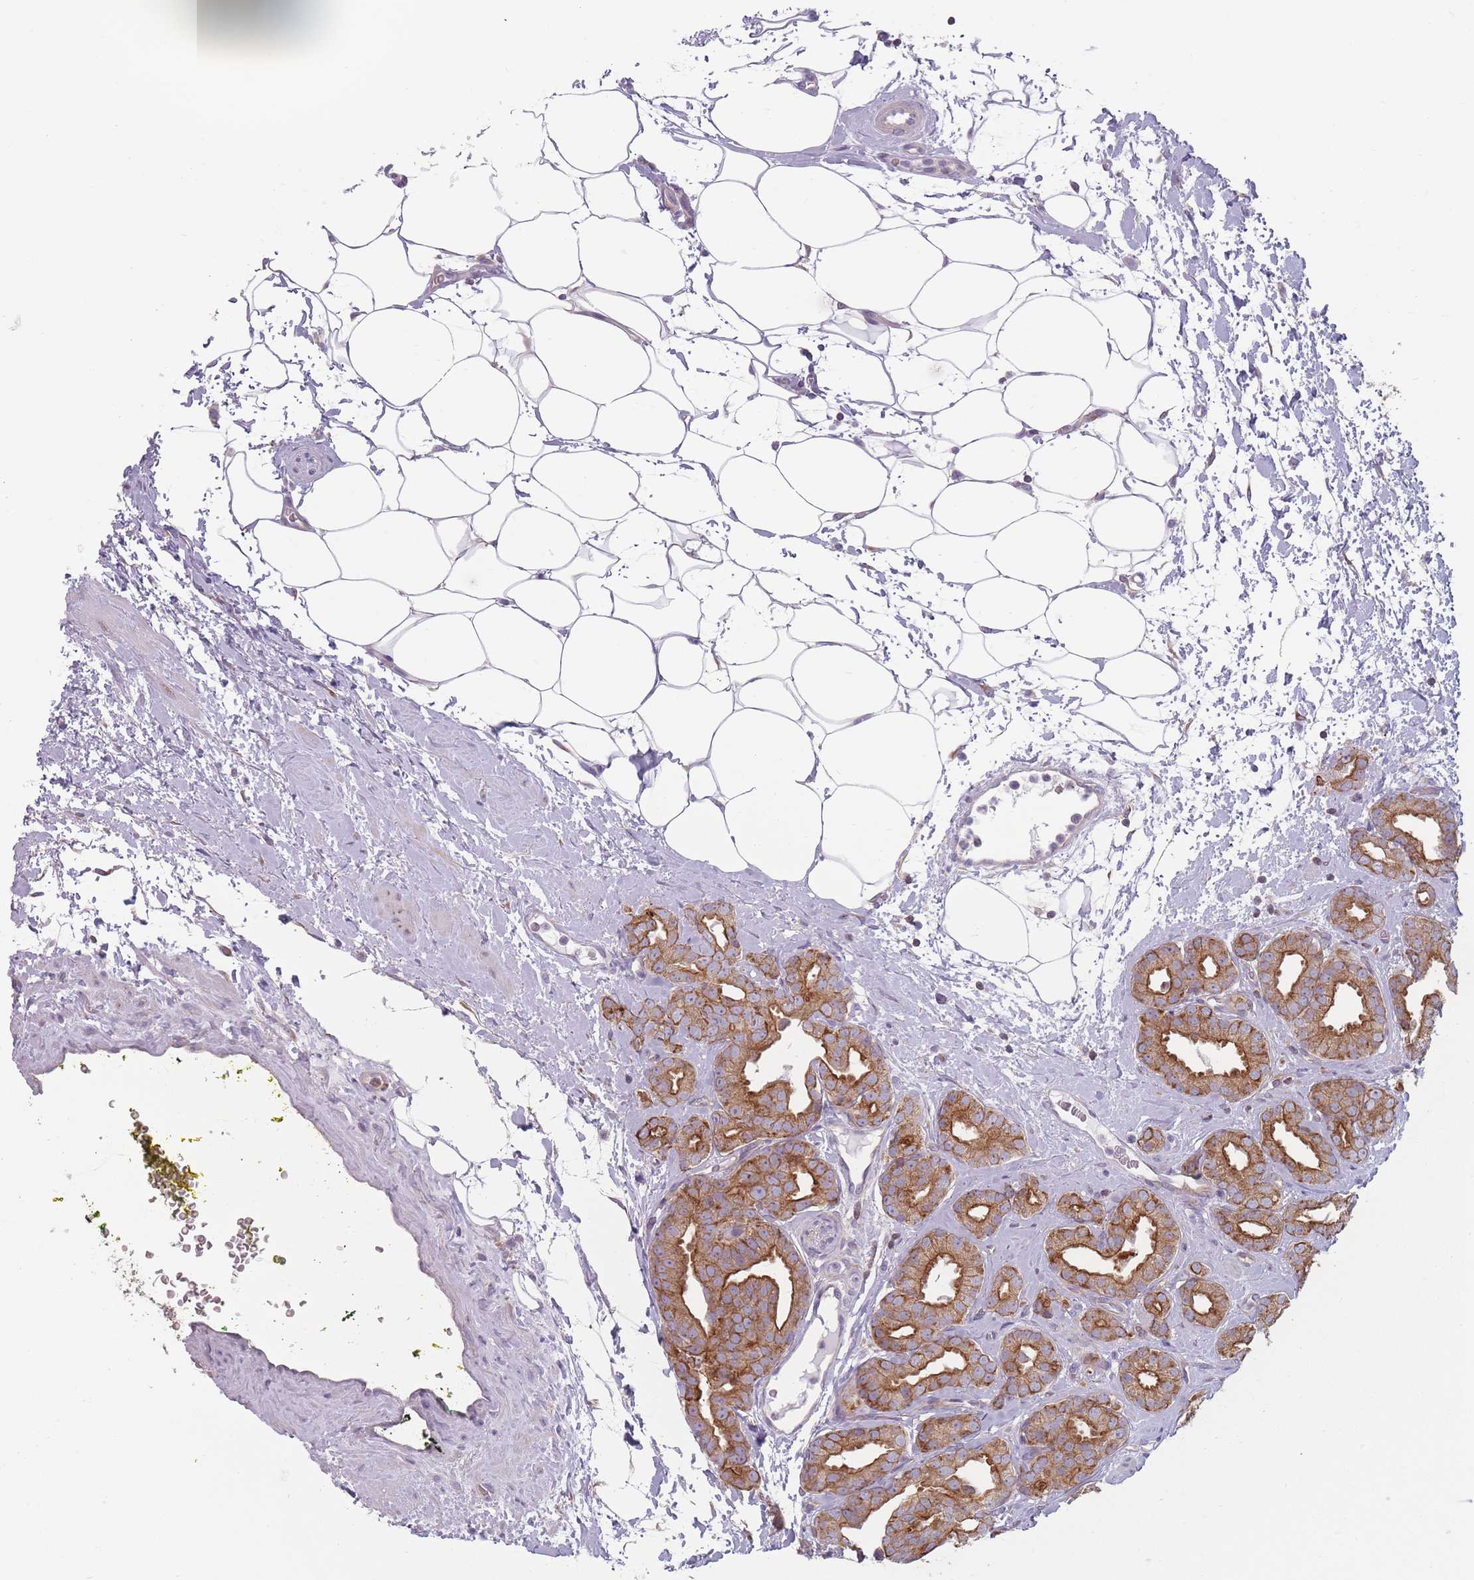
{"staining": {"intensity": "moderate", "quantity": ">75%", "location": "cytoplasmic/membranous"}, "tissue": "prostate cancer", "cell_type": "Tumor cells", "image_type": "cancer", "snomed": [{"axis": "morphology", "description": "Adenocarcinoma, High grade"}, {"axis": "topography", "description": "Prostate"}], "caption": "This micrograph displays immunohistochemistry staining of human prostate cancer, with medium moderate cytoplasmic/membranous expression in approximately >75% of tumor cells.", "gene": "HSBP1L1", "patient": {"sex": "male", "age": 63}}